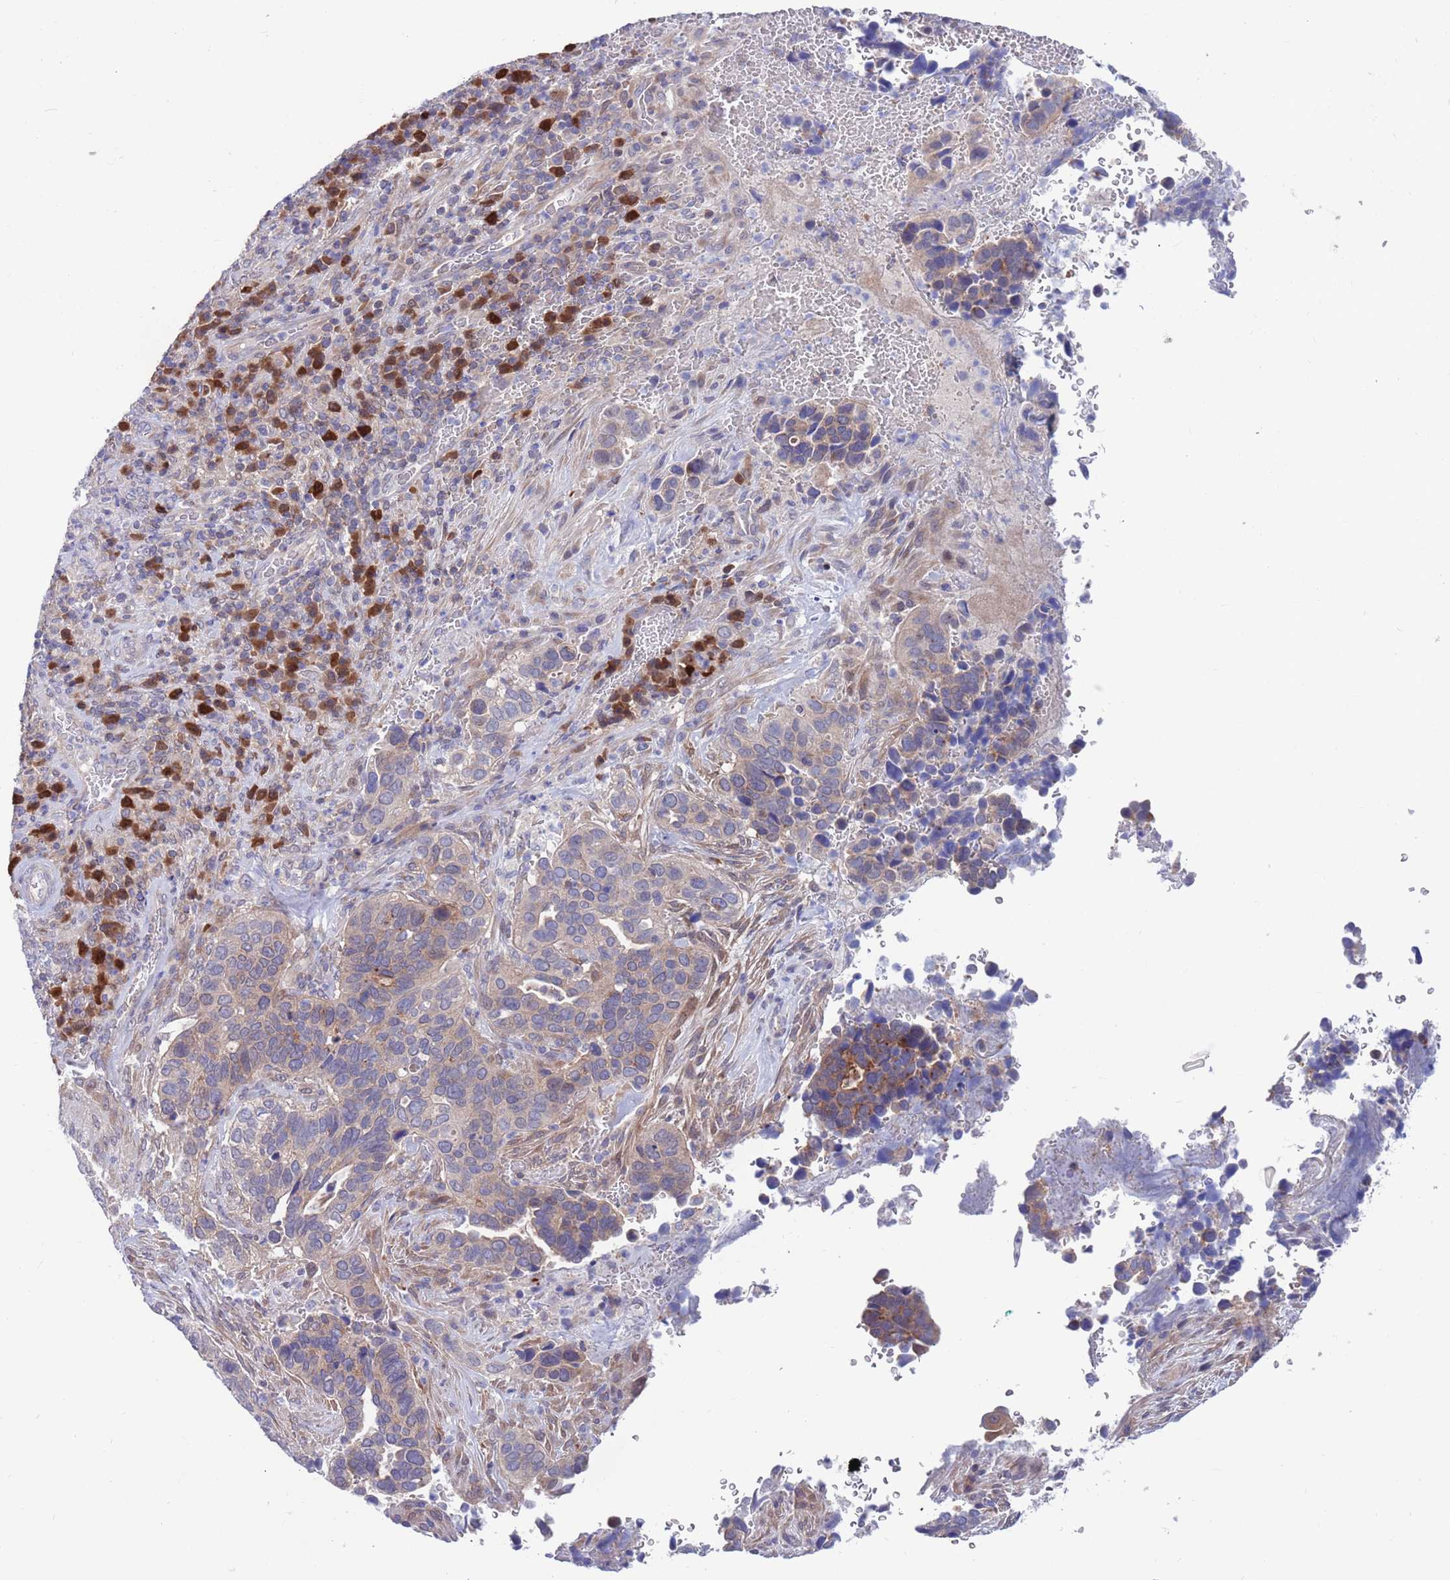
{"staining": {"intensity": "moderate", "quantity": "<25%", "location": "cytoplasmic/membranous"}, "tissue": "cervical cancer", "cell_type": "Tumor cells", "image_type": "cancer", "snomed": [{"axis": "morphology", "description": "Squamous cell carcinoma, NOS"}, {"axis": "topography", "description": "Cervix"}], "caption": "The image exhibits a brown stain indicating the presence of a protein in the cytoplasmic/membranous of tumor cells in cervical squamous cell carcinoma. The staining was performed using DAB (3,3'-diaminobenzidine), with brown indicating positive protein expression. Nuclei are stained blue with hematoxylin.", "gene": "KLHL29", "patient": {"sex": "female", "age": 38}}